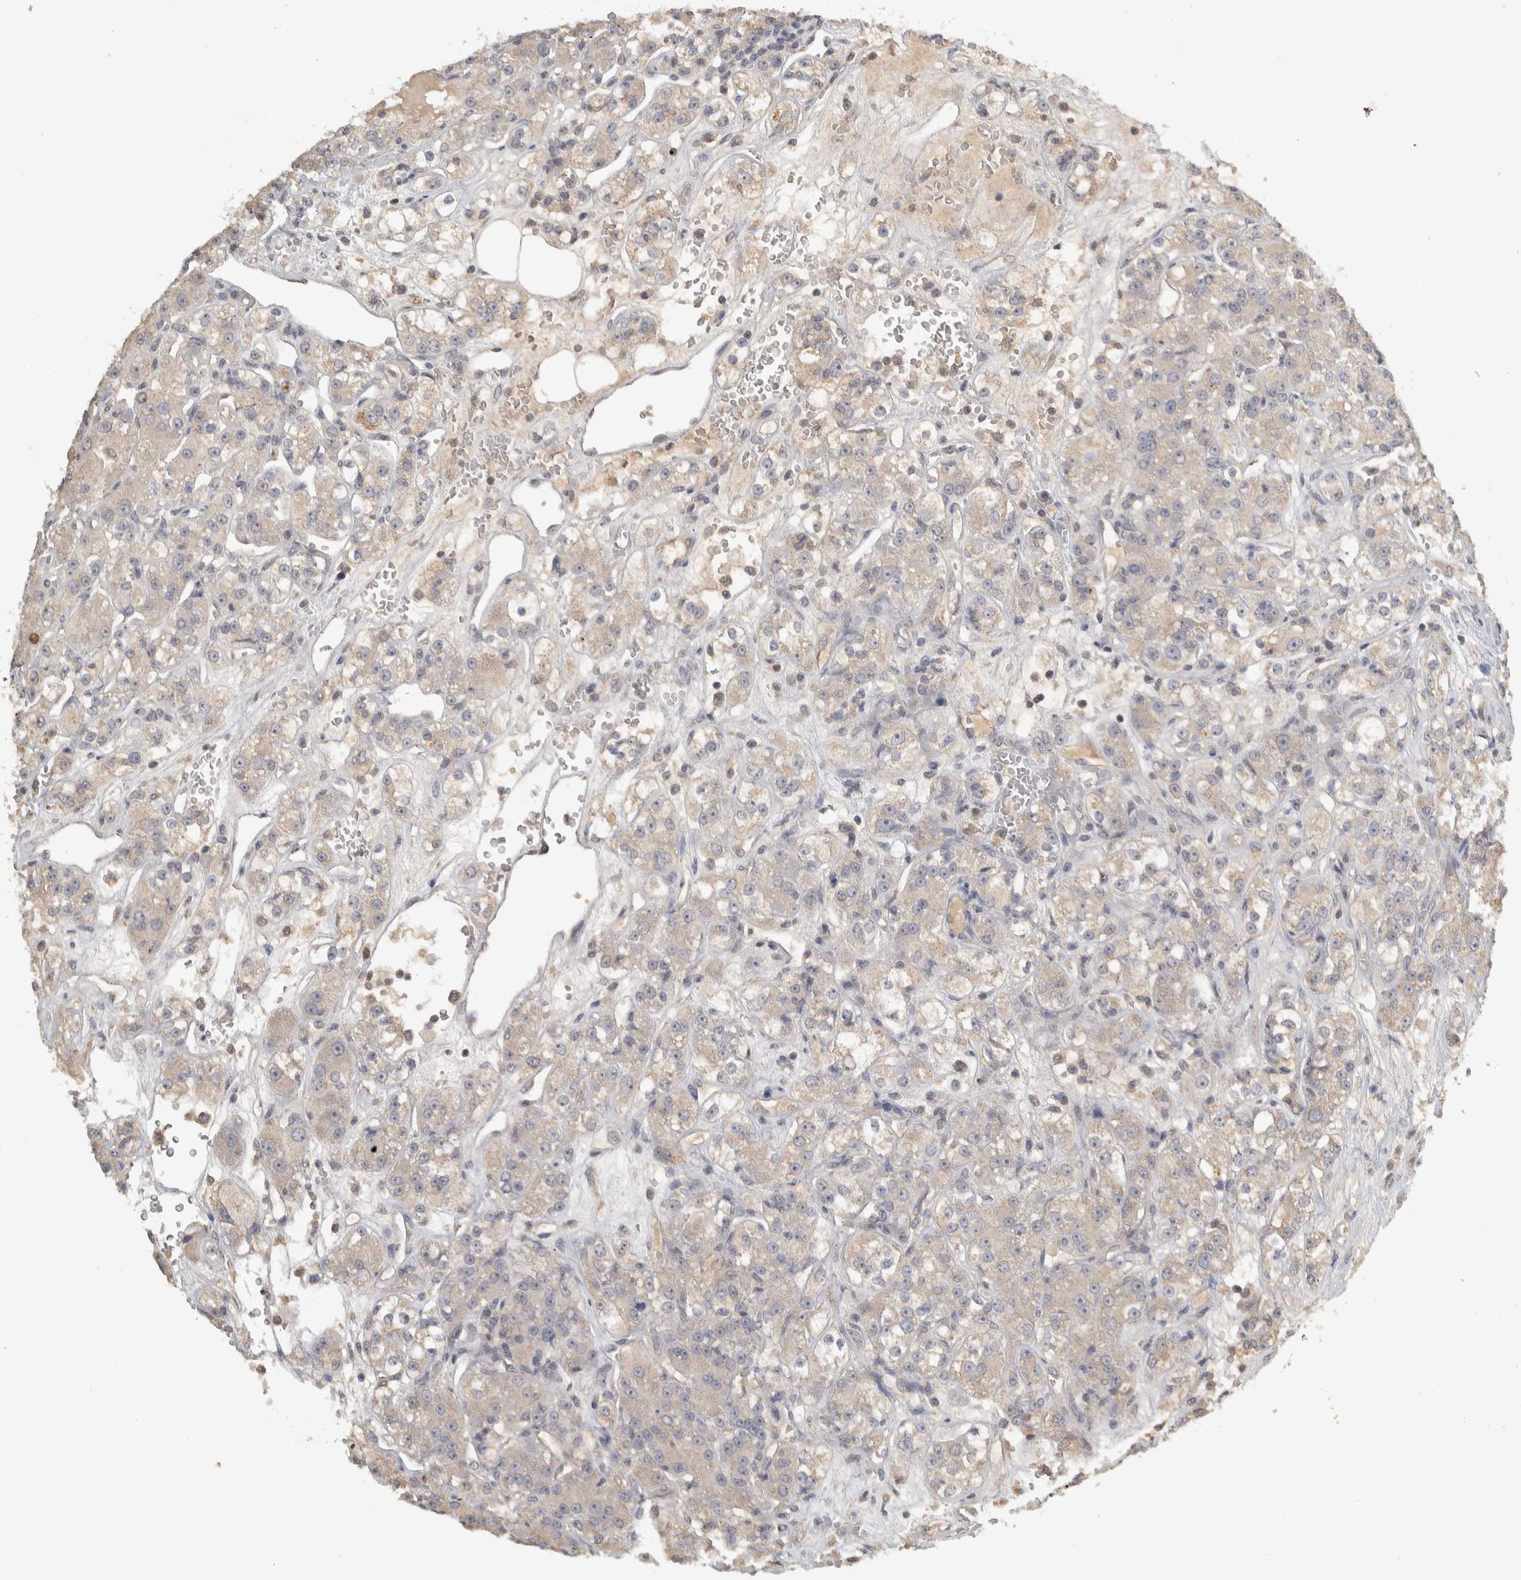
{"staining": {"intensity": "weak", "quantity": "<25%", "location": "cytoplasmic/membranous"}, "tissue": "renal cancer", "cell_type": "Tumor cells", "image_type": "cancer", "snomed": [{"axis": "morphology", "description": "Normal tissue, NOS"}, {"axis": "morphology", "description": "Adenocarcinoma, NOS"}, {"axis": "topography", "description": "Kidney"}], "caption": "Immunohistochemical staining of renal cancer shows no significant positivity in tumor cells. (Brightfield microscopy of DAB immunohistochemistry at high magnification).", "gene": "EIF3H", "patient": {"sex": "male", "age": 61}}